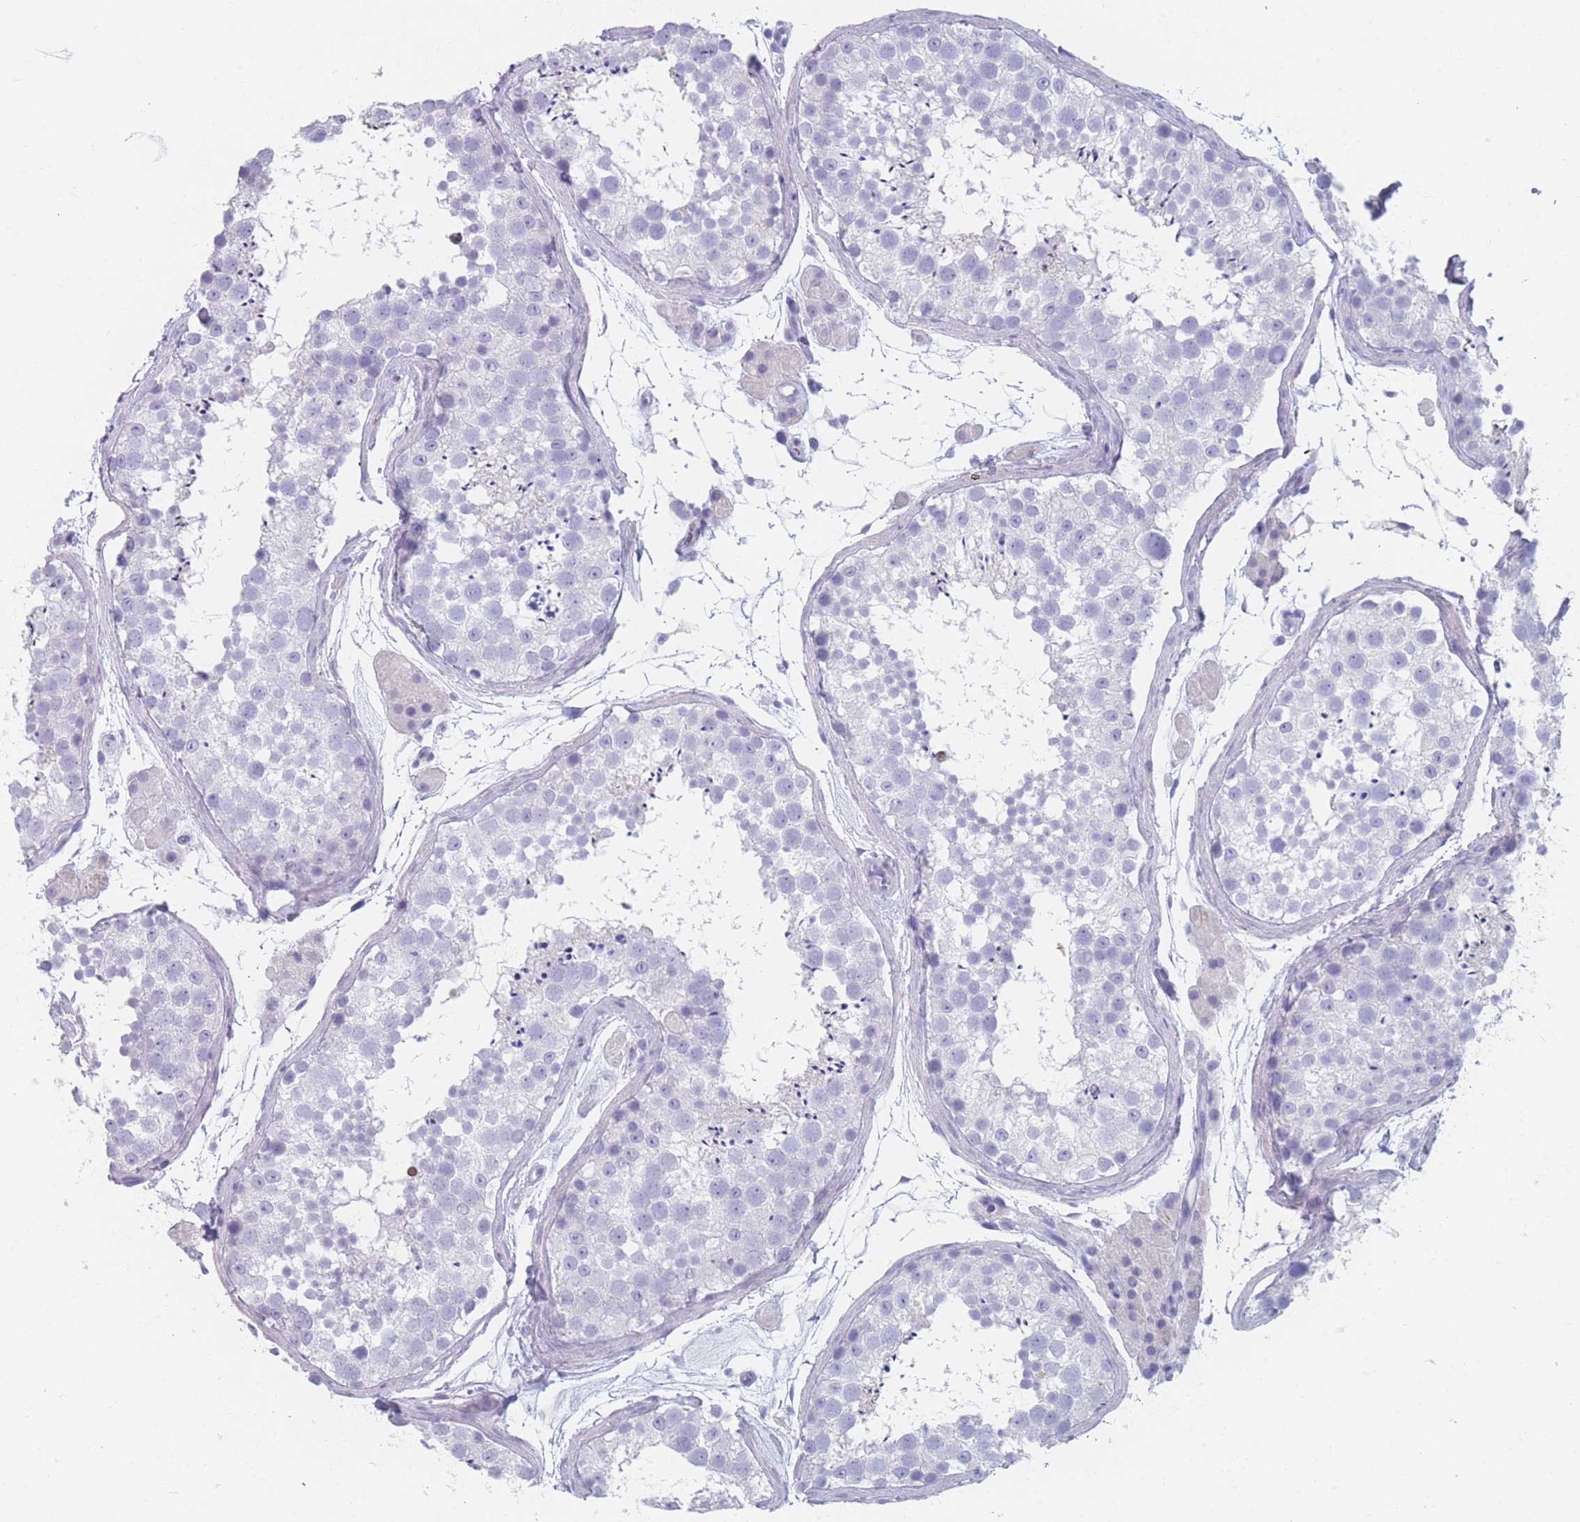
{"staining": {"intensity": "negative", "quantity": "none", "location": "none"}, "tissue": "testis", "cell_type": "Cells in seminiferous ducts", "image_type": "normal", "snomed": [{"axis": "morphology", "description": "Normal tissue, NOS"}, {"axis": "topography", "description": "Testis"}], "caption": "High magnification brightfield microscopy of benign testis stained with DAB (brown) and counterstained with hematoxylin (blue): cells in seminiferous ducts show no significant positivity. (IHC, brightfield microscopy, high magnification).", "gene": "OR5D16", "patient": {"sex": "male", "age": 41}}